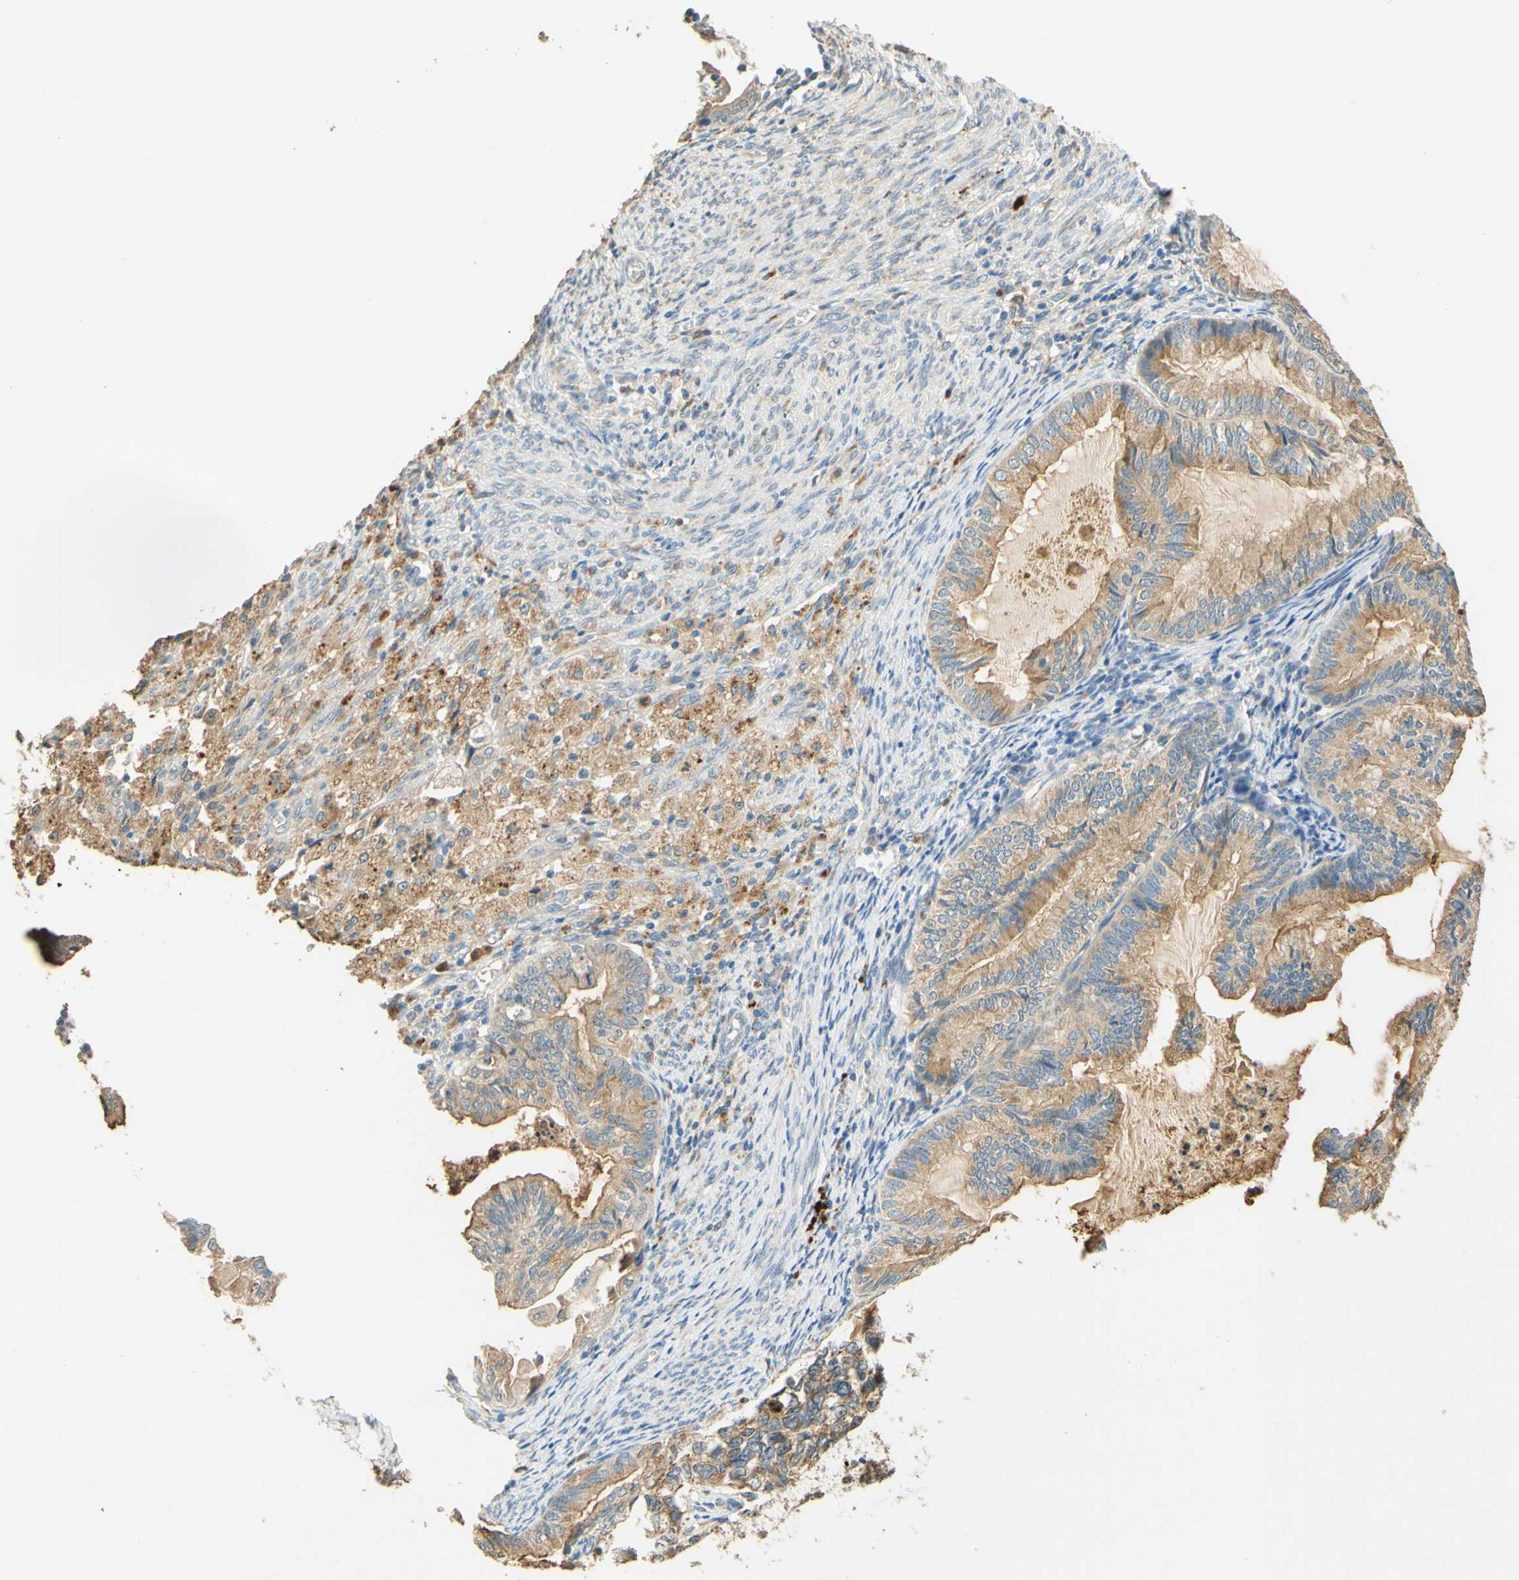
{"staining": {"intensity": "moderate", "quantity": ">75%", "location": "cytoplasmic/membranous"}, "tissue": "cervical cancer", "cell_type": "Tumor cells", "image_type": "cancer", "snomed": [{"axis": "morphology", "description": "Normal tissue, NOS"}, {"axis": "morphology", "description": "Adenocarcinoma, NOS"}, {"axis": "topography", "description": "Cervix"}, {"axis": "topography", "description": "Endometrium"}], "caption": "Protein expression analysis of cervical cancer shows moderate cytoplasmic/membranous expression in approximately >75% of tumor cells.", "gene": "ENTREP2", "patient": {"sex": "female", "age": 86}}